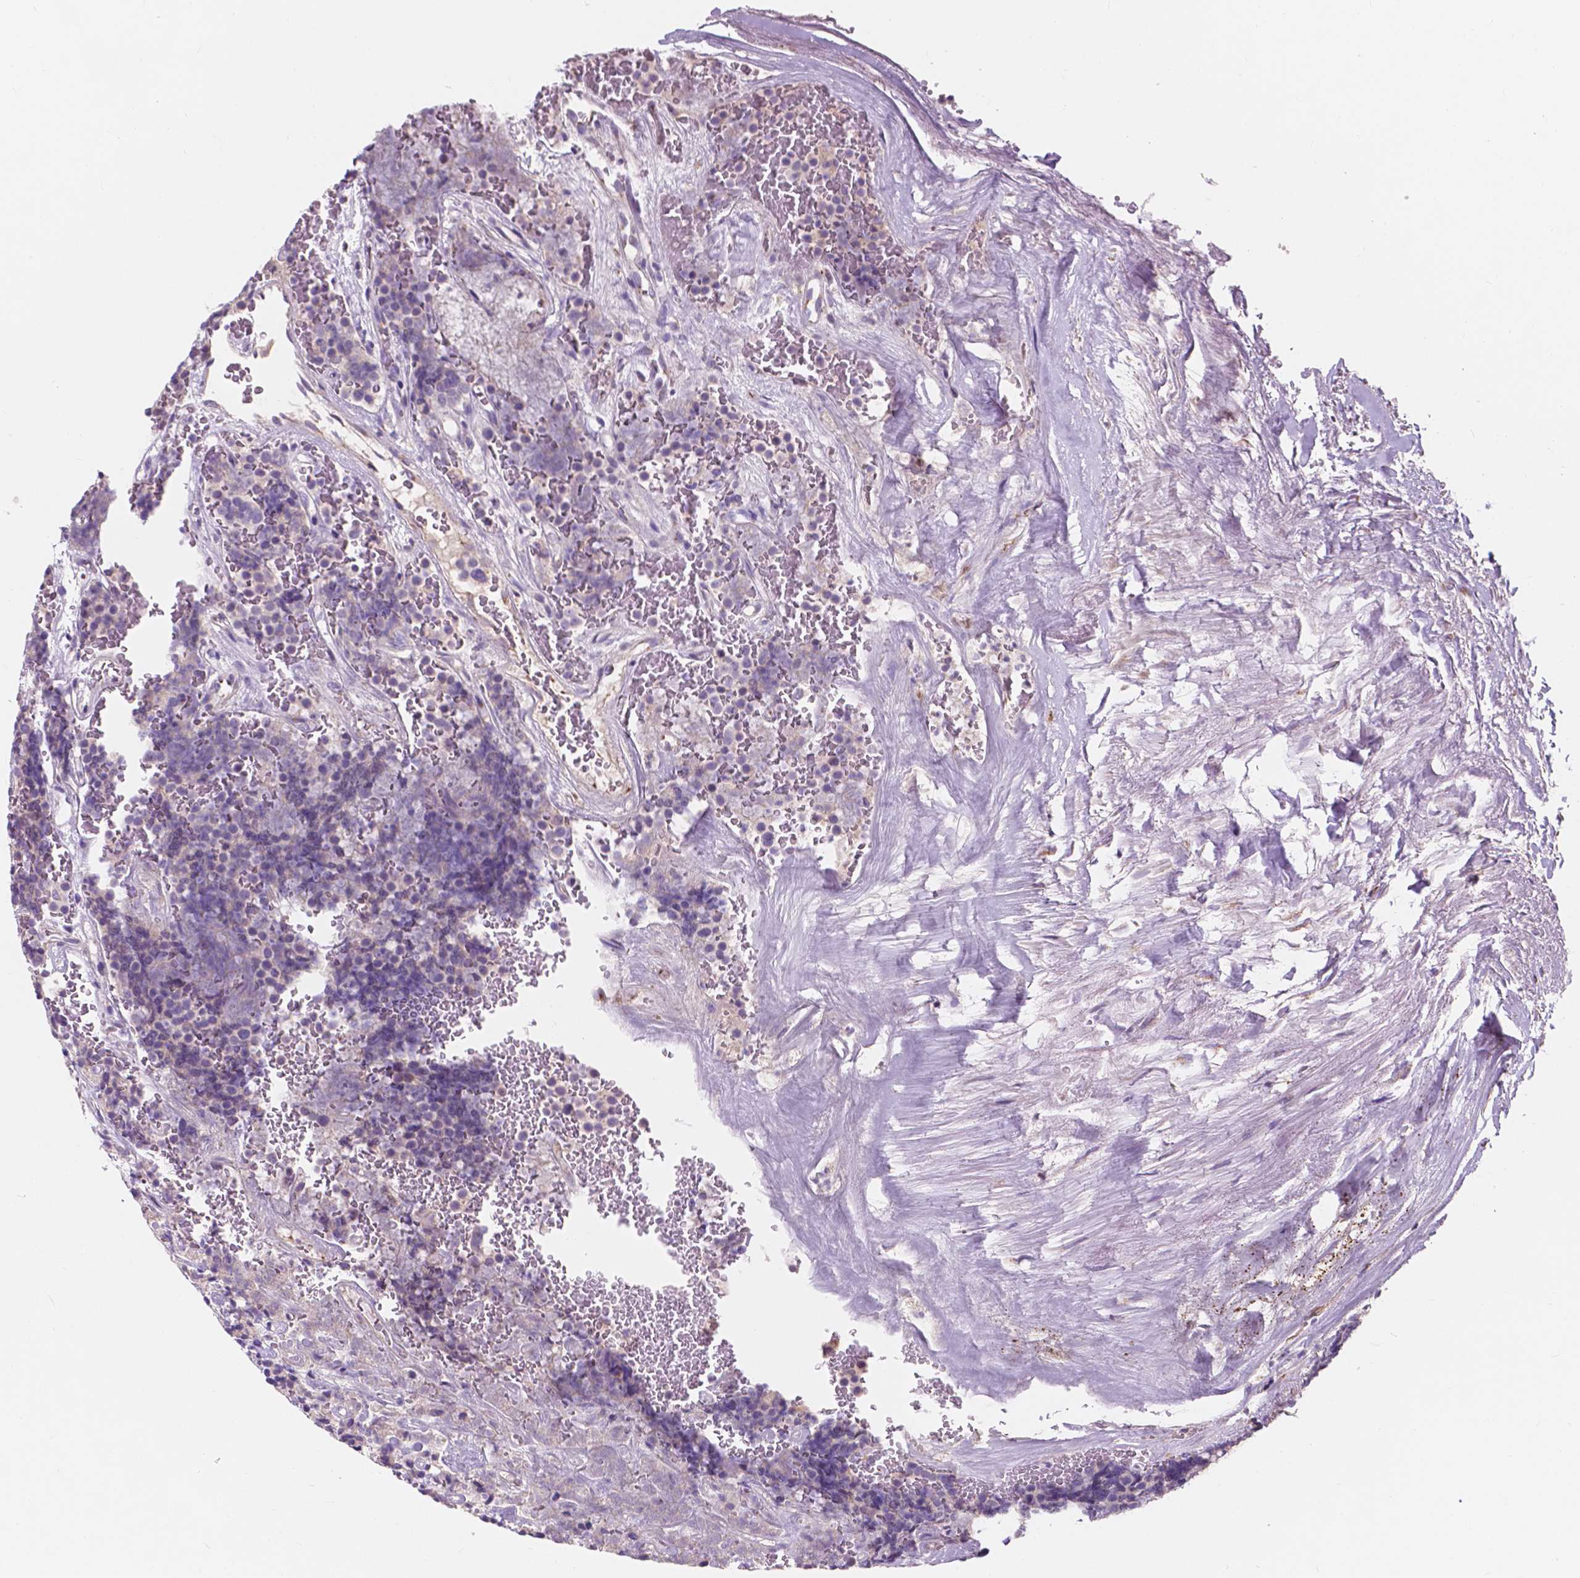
{"staining": {"intensity": "negative", "quantity": "none", "location": "none"}, "tissue": "carcinoid", "cell_type": "Tumor cells", "image_type": "cancer", "snomed": [{"axis": "morphology", "description": "Carcinoid, malignant, NOS"}, {"axis": "topography", "description": "Pancreas"}], "caption": "This is an immunohistochemistry (IHC) photomicrograph of human carcinoid. There is no positivity in tumor cells.", "gene": "IREB2", "patient": {"sex": "male", "age": 36}}